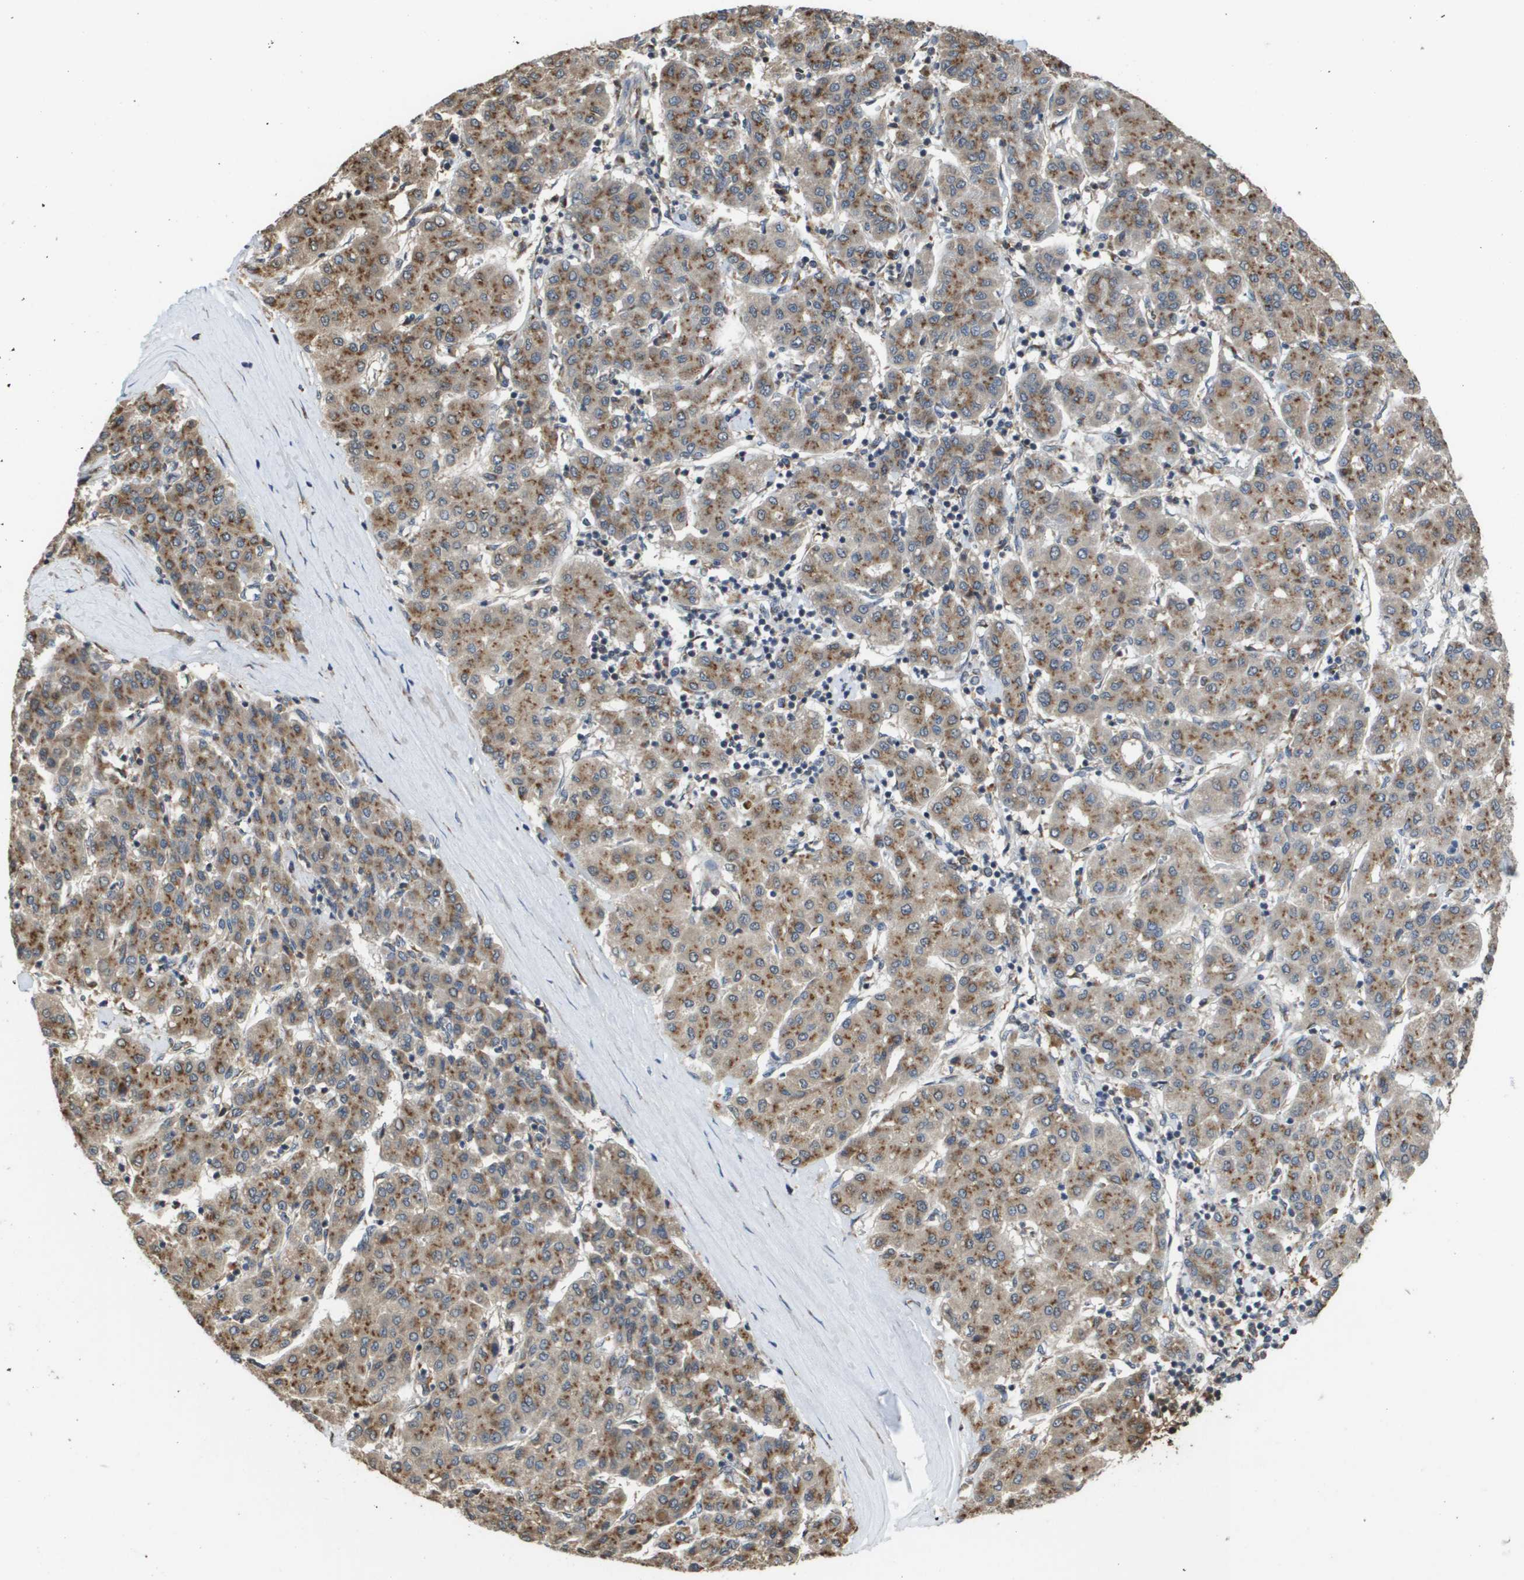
{"staining": {"intensity": "moderate", "quantity": ">75%", "location": "cytoplasmic/membranous"}, "tissue": "liver cancer", "cell_type": "Tumor cells", "image_type": "cancer", "snomed": [{"axis": "morphology", "description": "Carcinoma, Hepatocellular, NOS"}, {"axis": "topography", "description": "Liver"}], "caption": "Liver cancer (hepatocellular carcinoma) stained for a protein (brown) exhibits moderate cytoplasmic/membranous positive positivity in approximately >75% of tumor cells.", "gene": "PCK1", "patient": {"sex": "male", "age": 65}}